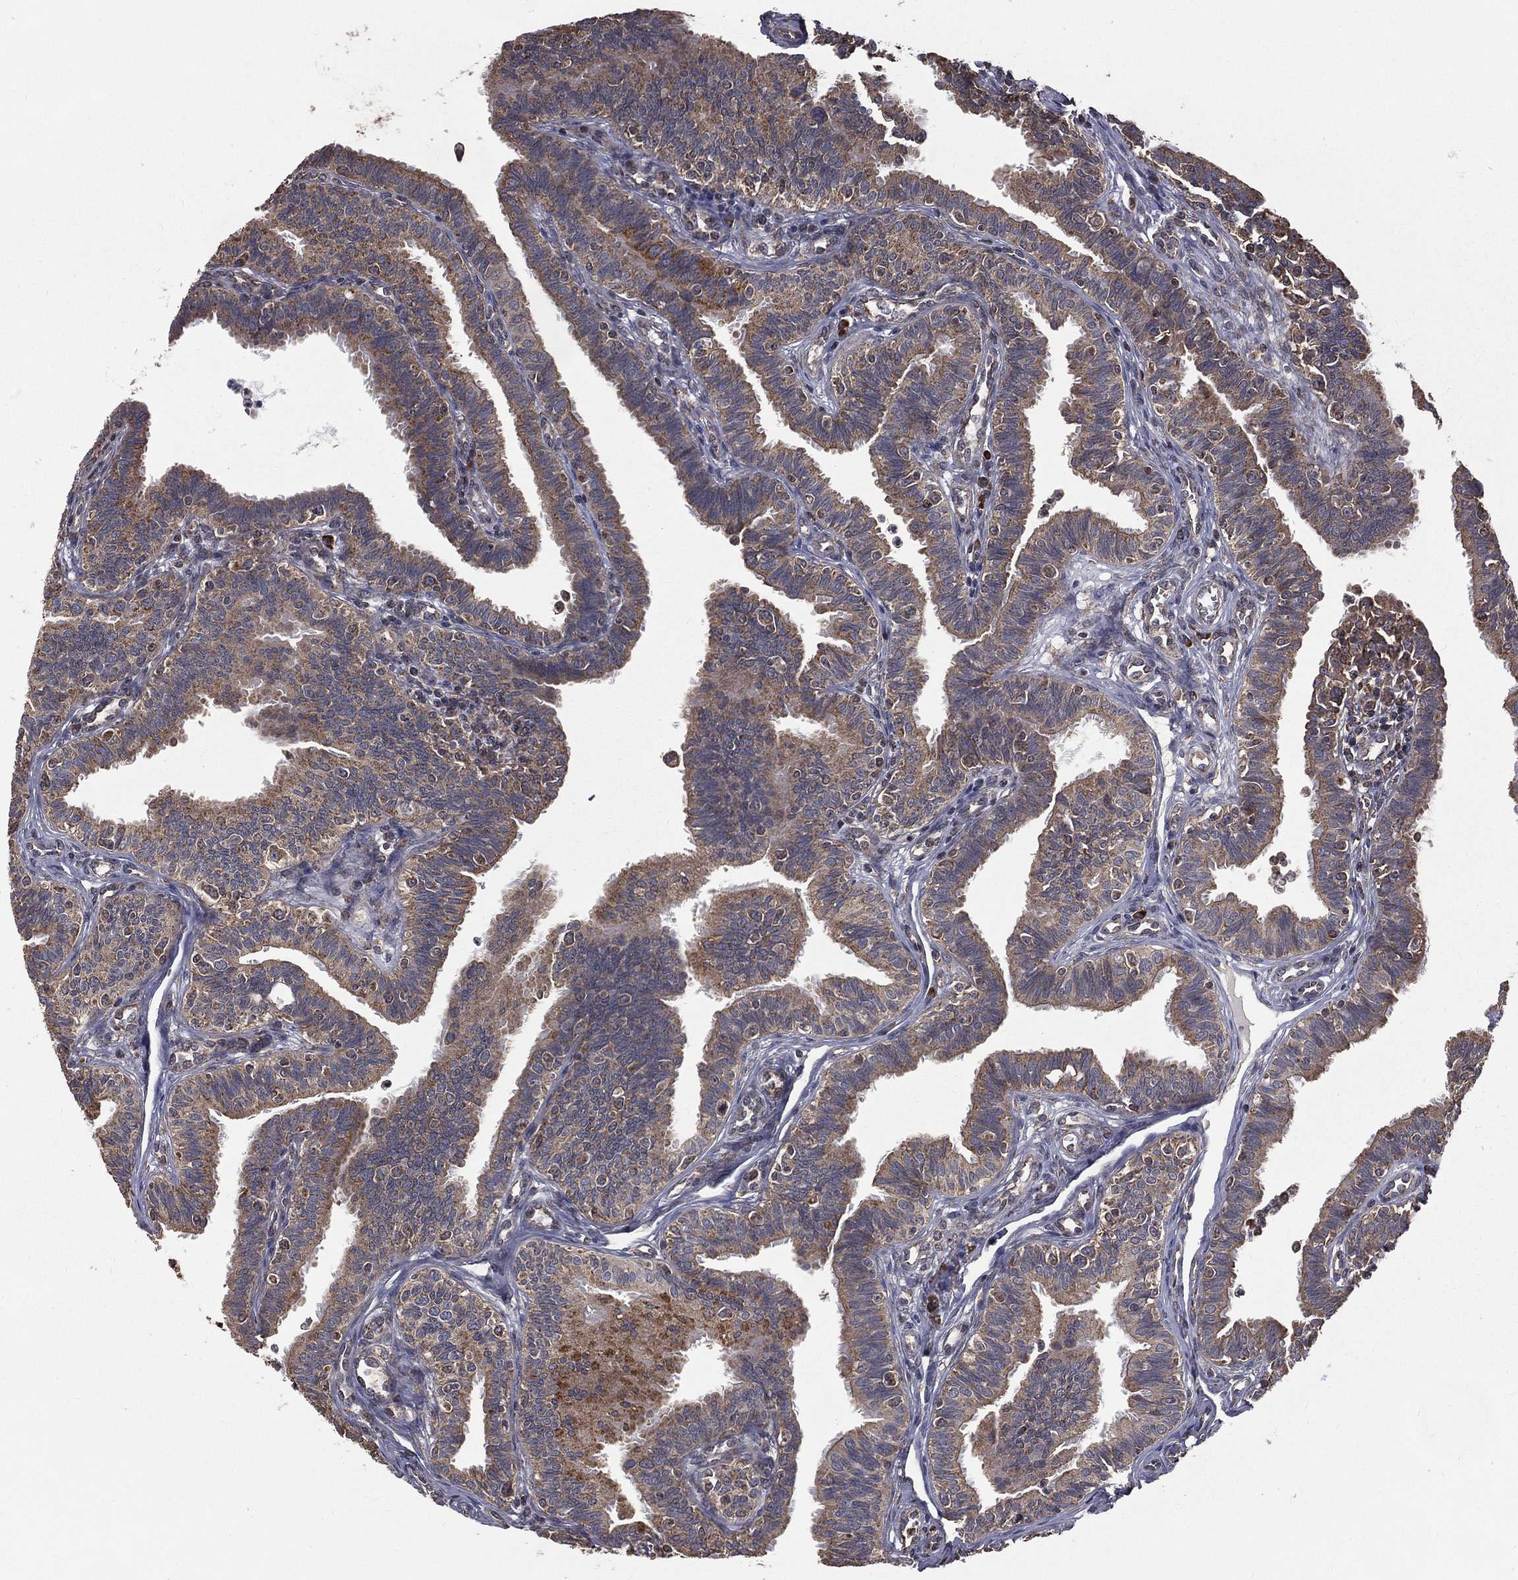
{"staining": {"intensity": "moderate", "quantity": "25%-75%", "location": "cytoplasmic/membranous"}, "tissue": "fallopian tube", "cell_type": "Glandular cells", "image_type": "normal", "snomed": [{"axis": "morphology", "description": "Normal tissue, NOS"}, {"axis": "topography", "description": "Fallopian tube"}], "caption": "The immunohistochemical stain labels moderate cytoplasmic/membranous expression in glandular cells of benign fallopian tube.", "gene": "OLFML1", "patient": {"sex": "female", "age": 36}}